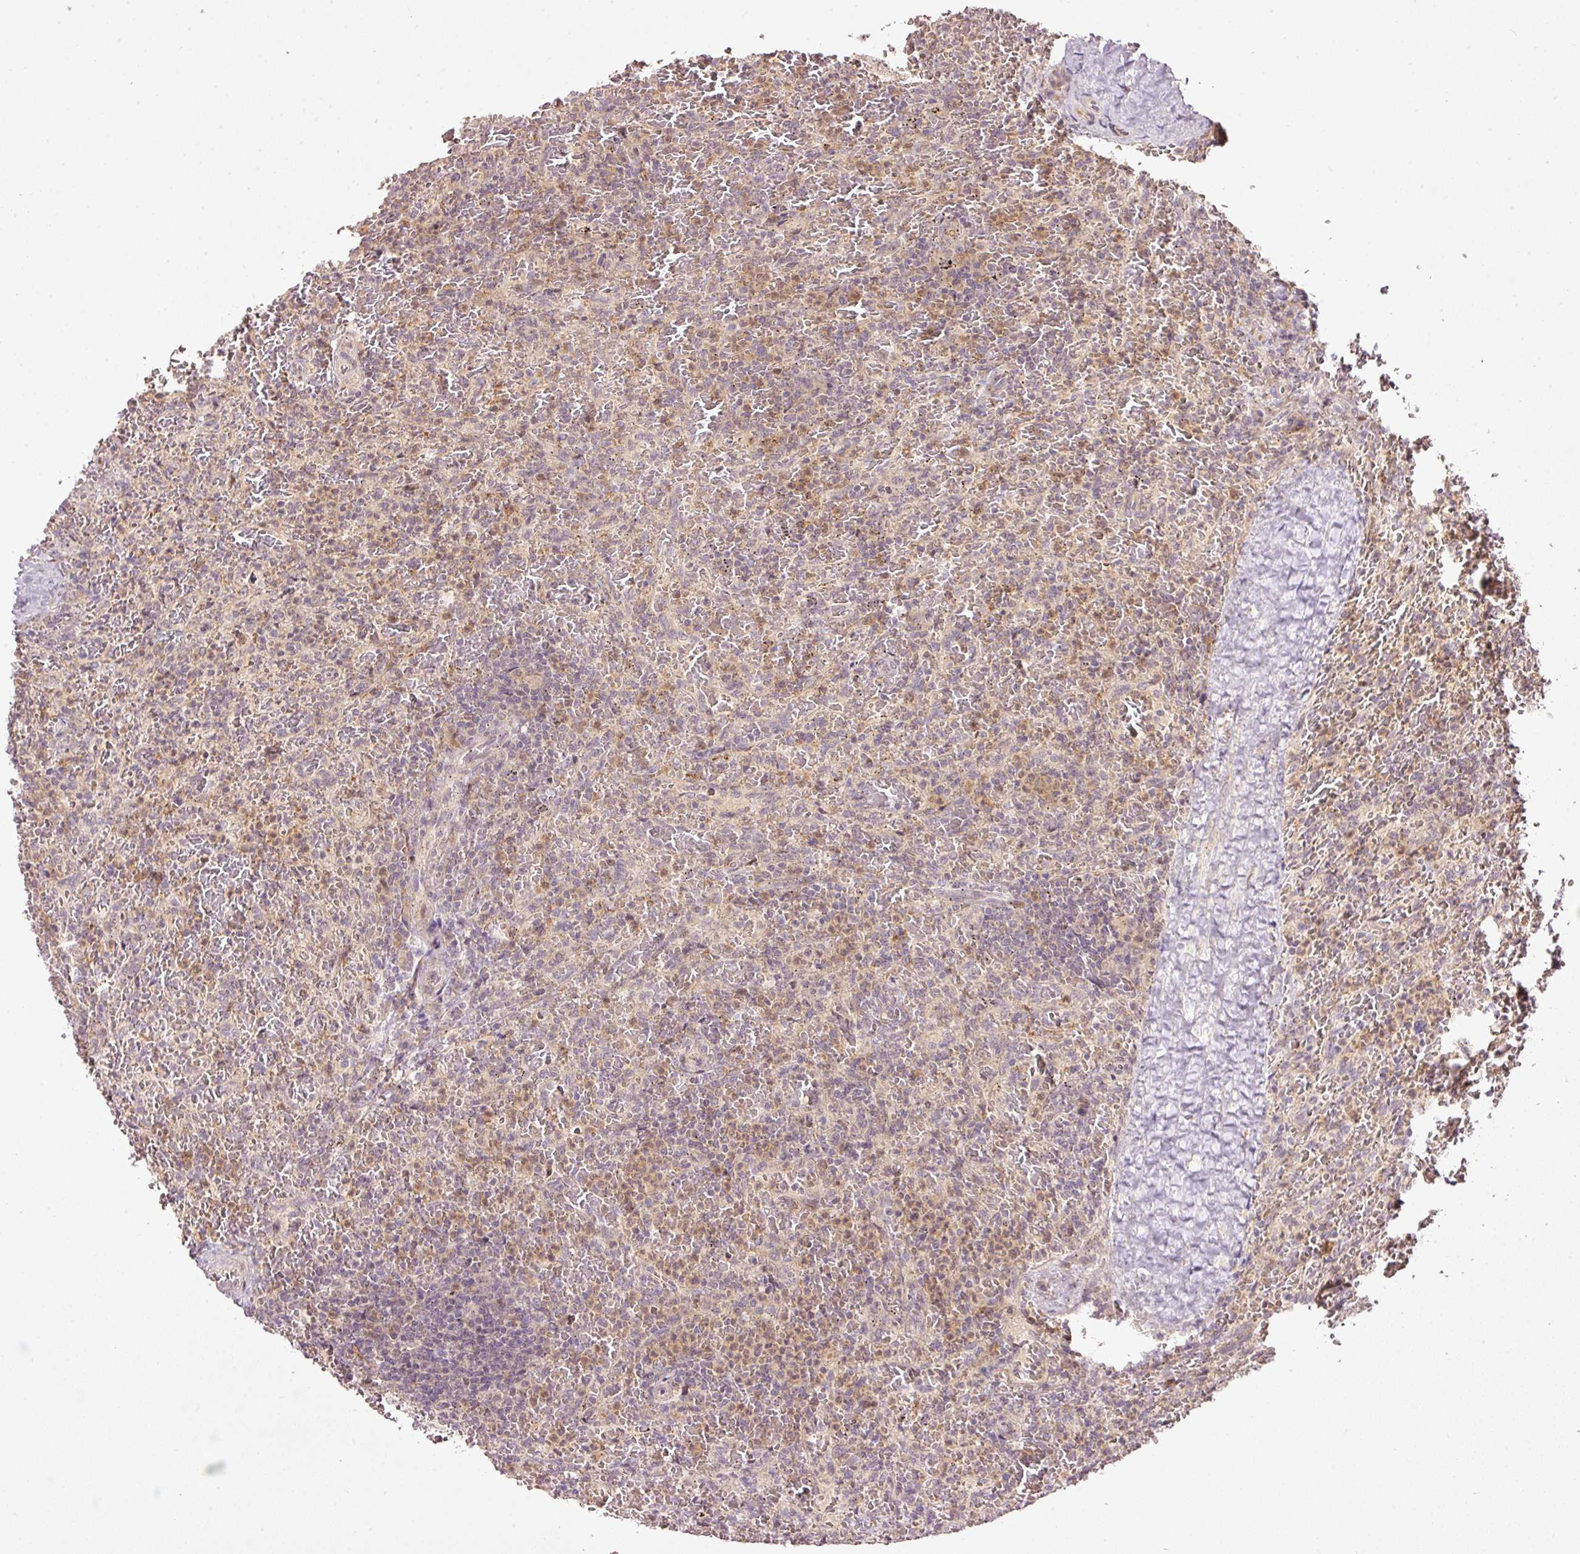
{"staining": {"intensity": "negative", "quantity": "none", "location": "none"}, "tissue": "lymphoma", "cell_type": "Tumor cells", "image_type": "cancer", "snomed": [{"axis": "morphology", "description": "Malignant lymphoma, non-Hodgkin's type, Low grade"}, {"axis": "topography", "description": "Spleen"}], "caption": "Immunohistochemistry image of human lymphoma stained for a protein (brown), which demonstrates no positivity in tumor cells.", "gene": "PCDHB1", "patient": {"sex": "female", "age": 64}}